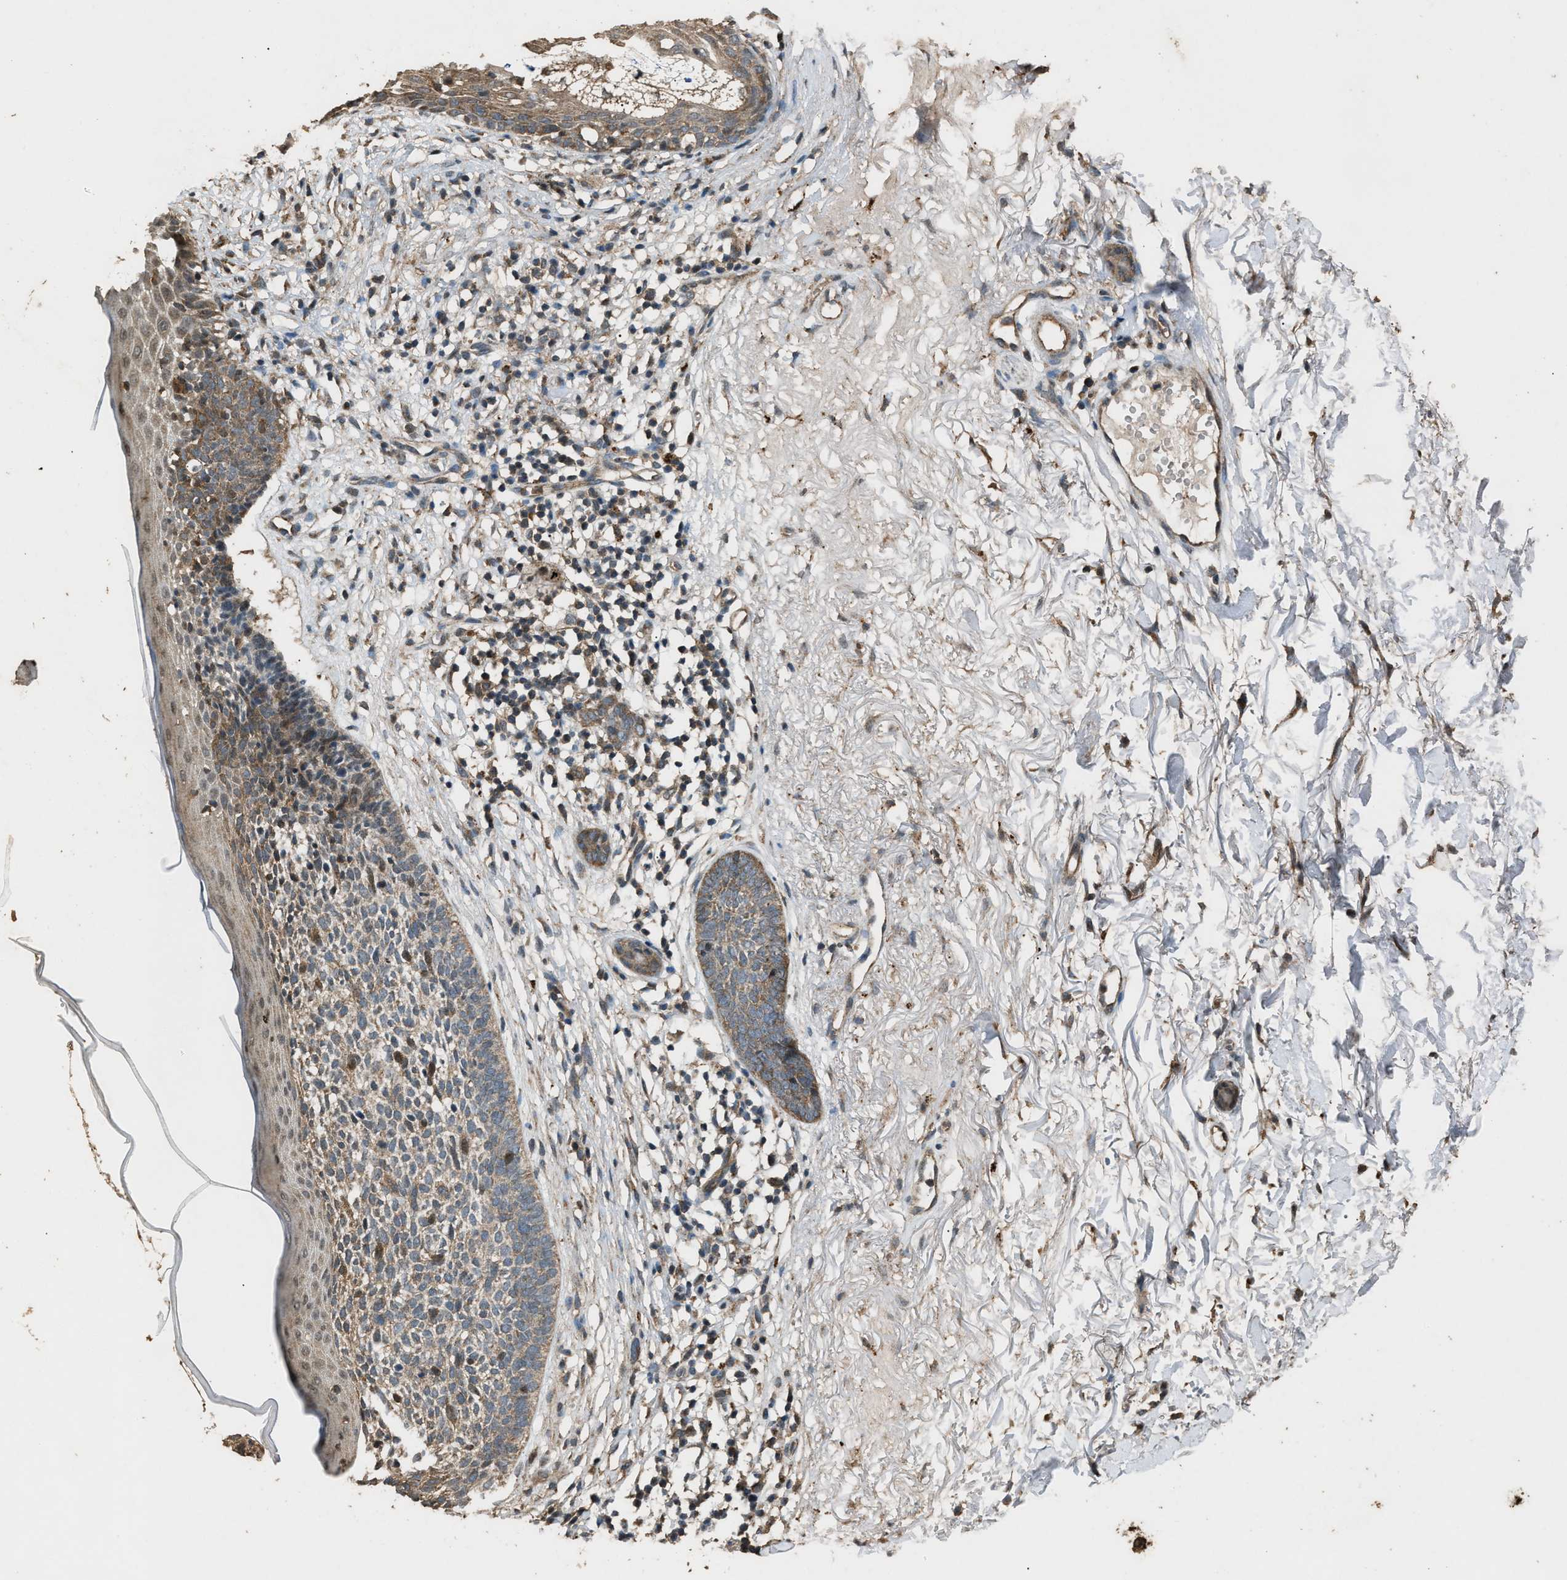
{"staining": {"intensity": "moderate", "quantity": ">75%", "location": "cytoplasmic/membranous"}, "tissue": "skin cancer", "cell_type": "Tumor cells", "image_type": "cancer", "snomed": [{"axis": "morphology", "description": "Basal cell carcinoma"}, {"axis": "topography", "description": "Skin"}], "caption": "This image reveals basal cell carcinoma (skin) stained with immunohistochemistry (IHC) to label a protein in brown. The cytoplasmic/membranous of tumor cells show moderate positivity for the protein. Nuclei are counter-stained blue.", "gene": "PSMD1", "patient": {"sex": "female", "age": 70}}